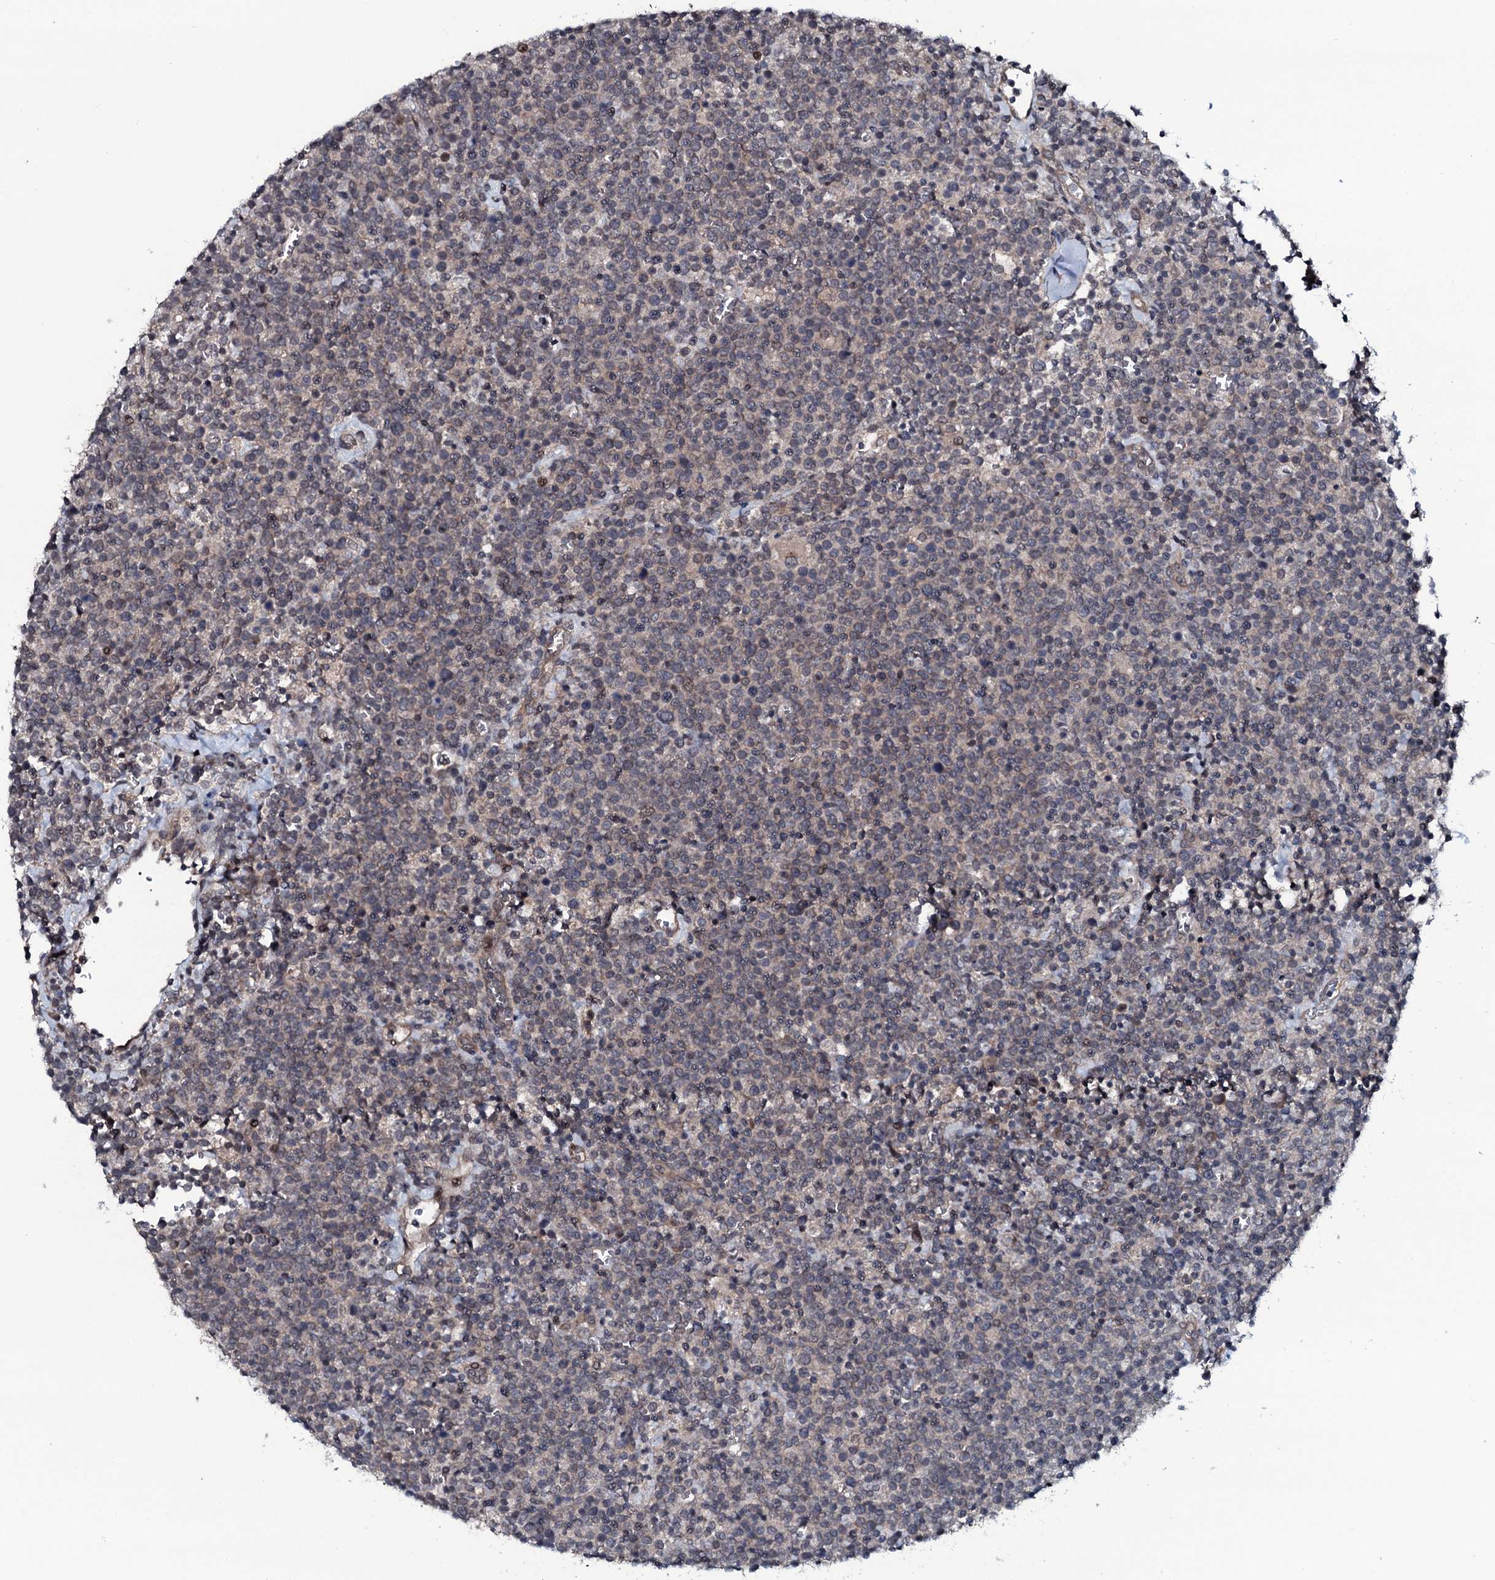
{"staining": {"intensity": "weak", "quantity": "<25%", "location": "cytoplasmic/membranous"}, "tissue": "lymphoma", "cell_type": "Tumor cells", "image_type": "cancer", "snomed": [{"axis": "morphology", "description": "Malignant lymphoma, non-Hodgkin's type, High grade"}, {"axis": "topography", "description": "Lymph node"}], "caption": "High power microscopy histopathology image of an immunohistochemistry histopathology image of high-grade malignant lymphoma, non-Hodgkin's type, revealing no significant positivity in tumor cells.", "gene": "OGFOD2", "patient": {"sex": "male", "age": 61}}